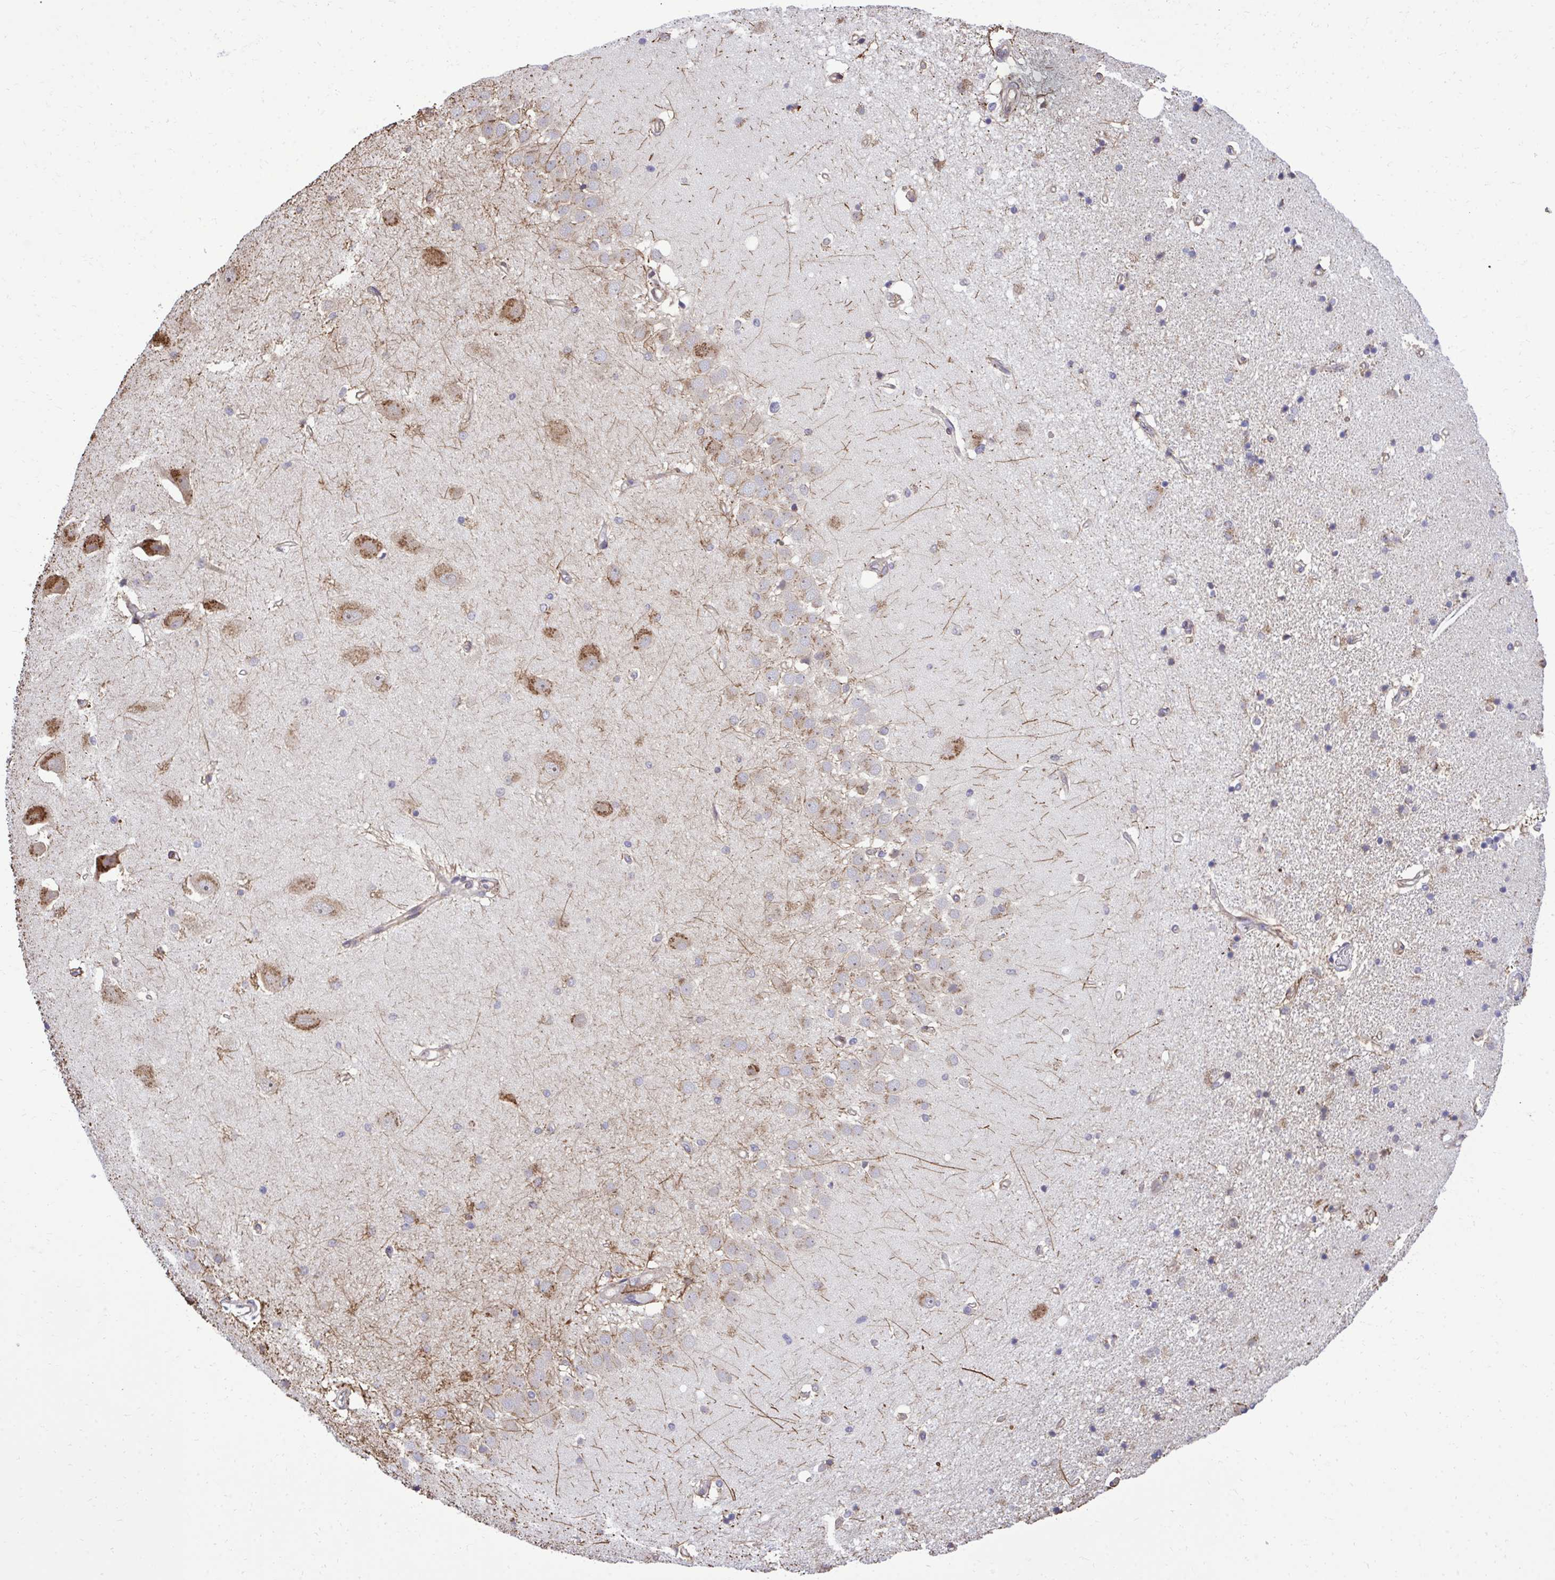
{"staining": {"intensity": "moderate", "quantity": "<25%", "location": "cytoplasmic/membranous"}, "tissue": "hippocampus", "cell_type": "Glial cells", "image_type": "normal", "snomed": [{"axis": "morphology", "description": "Normal tissue, NOS"}, {"axis": "topography", "description": "Hippocampus"}], "caption": "About <25% of glial cells in benign hippocampus show moderate cytoplasmic/membranous protein positivity as visualized by brown immunohistochemical staining.", "gene": "RPS15", "patient": {"sex": "male", "age": 63}}